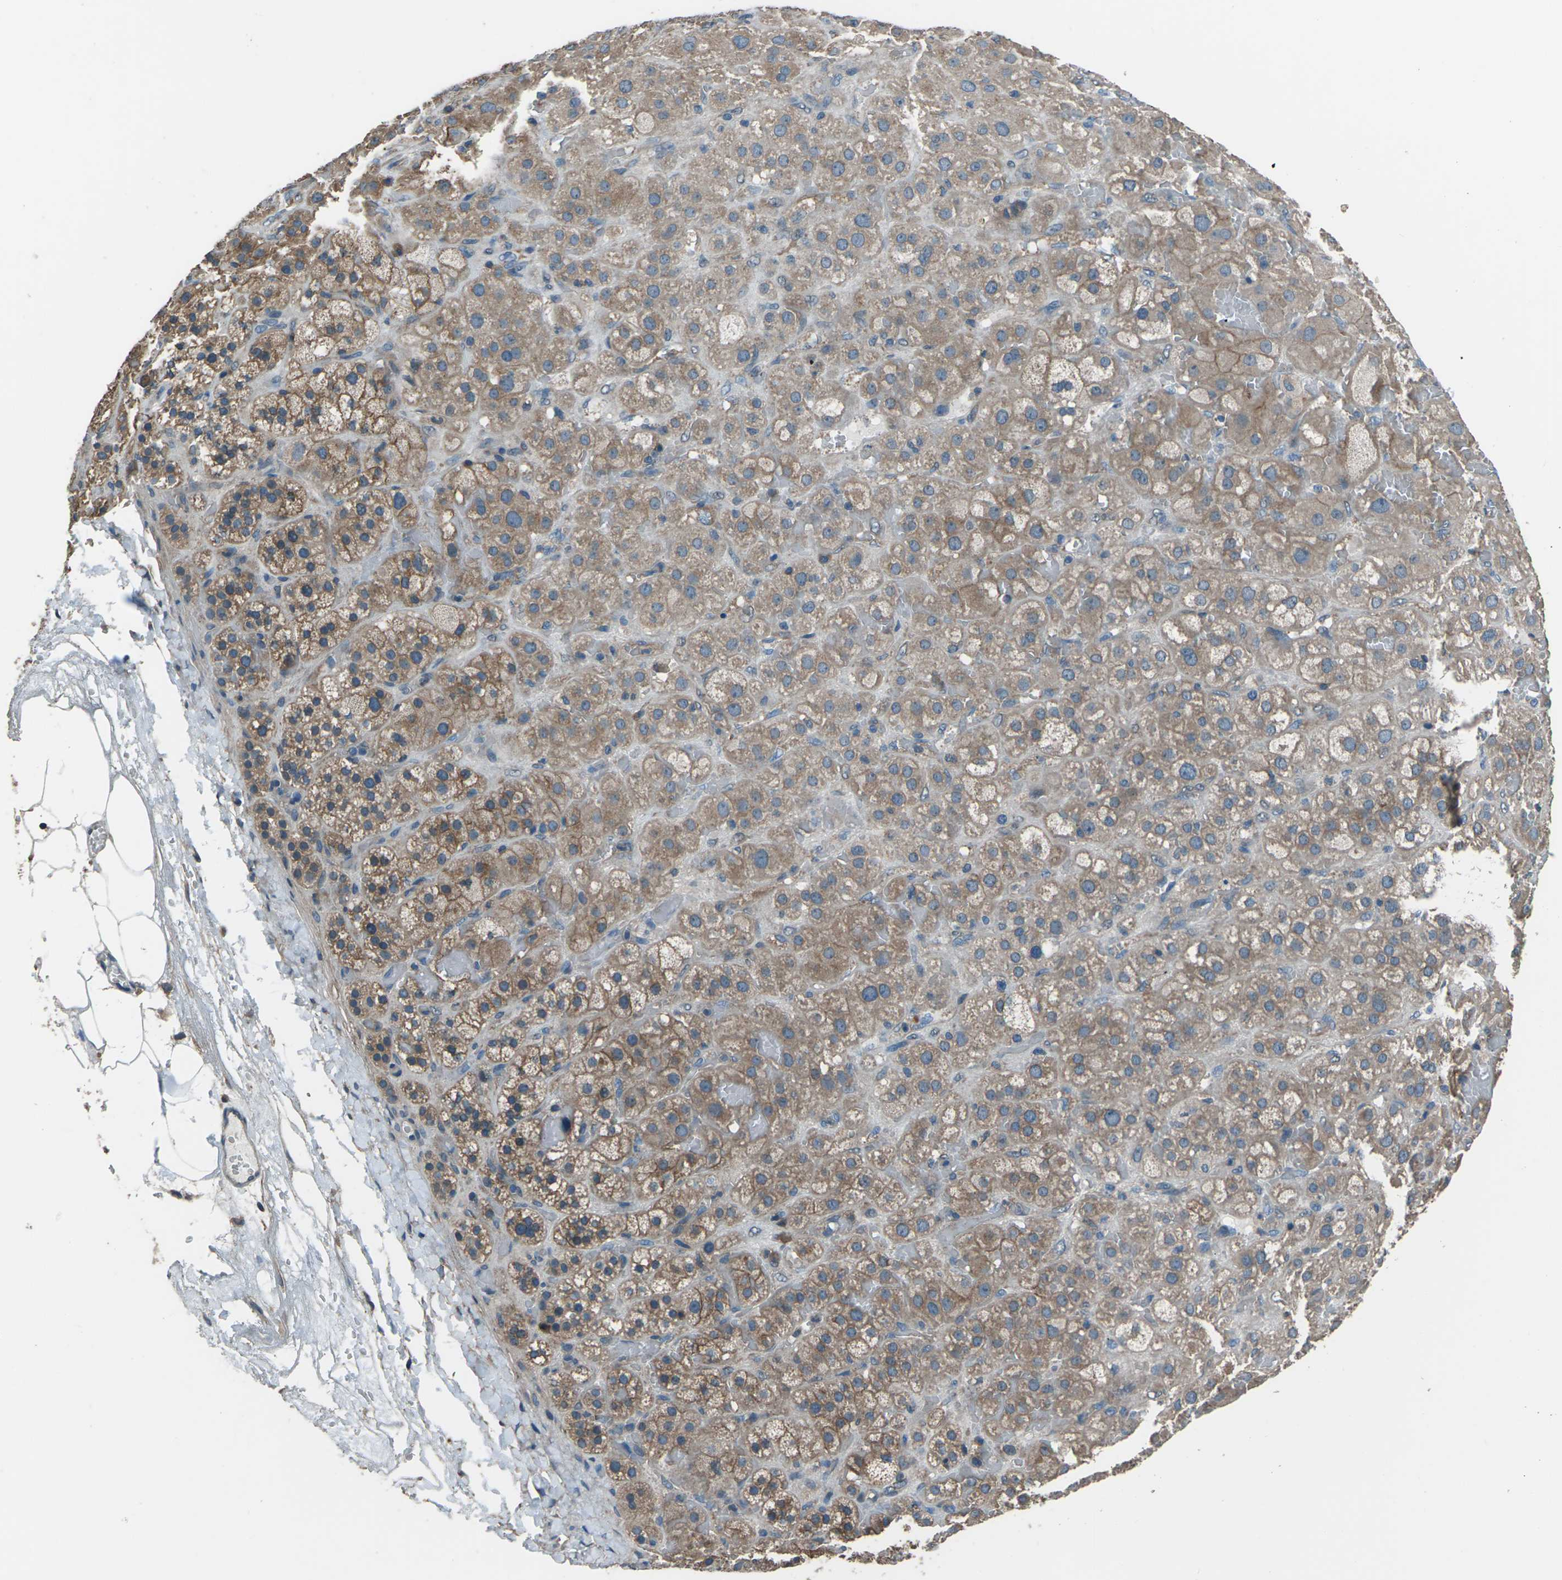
{"staining": {"intensity": "moderate", "quantity": ">75%", "location": "cytoplasmic/membranous"}, "tissue": "adrenal gland", "cell_type": "Glandular cells", "image_type": "normal", "snomed": [{"axis": "morphology", "description": "Normal tissue, NOS"}, {"axis": "topography", "description": "Adrenal gland"}], "caption": "A brown stain labels moderate cytoplasmic/membranous positivity of a protein in glandular cells of normal adrenal gland. (DAB IHC with brightfield microscopy, high magnification).", "gene": "CMTM4", "patient": {"sex": "female", "age": 47}}